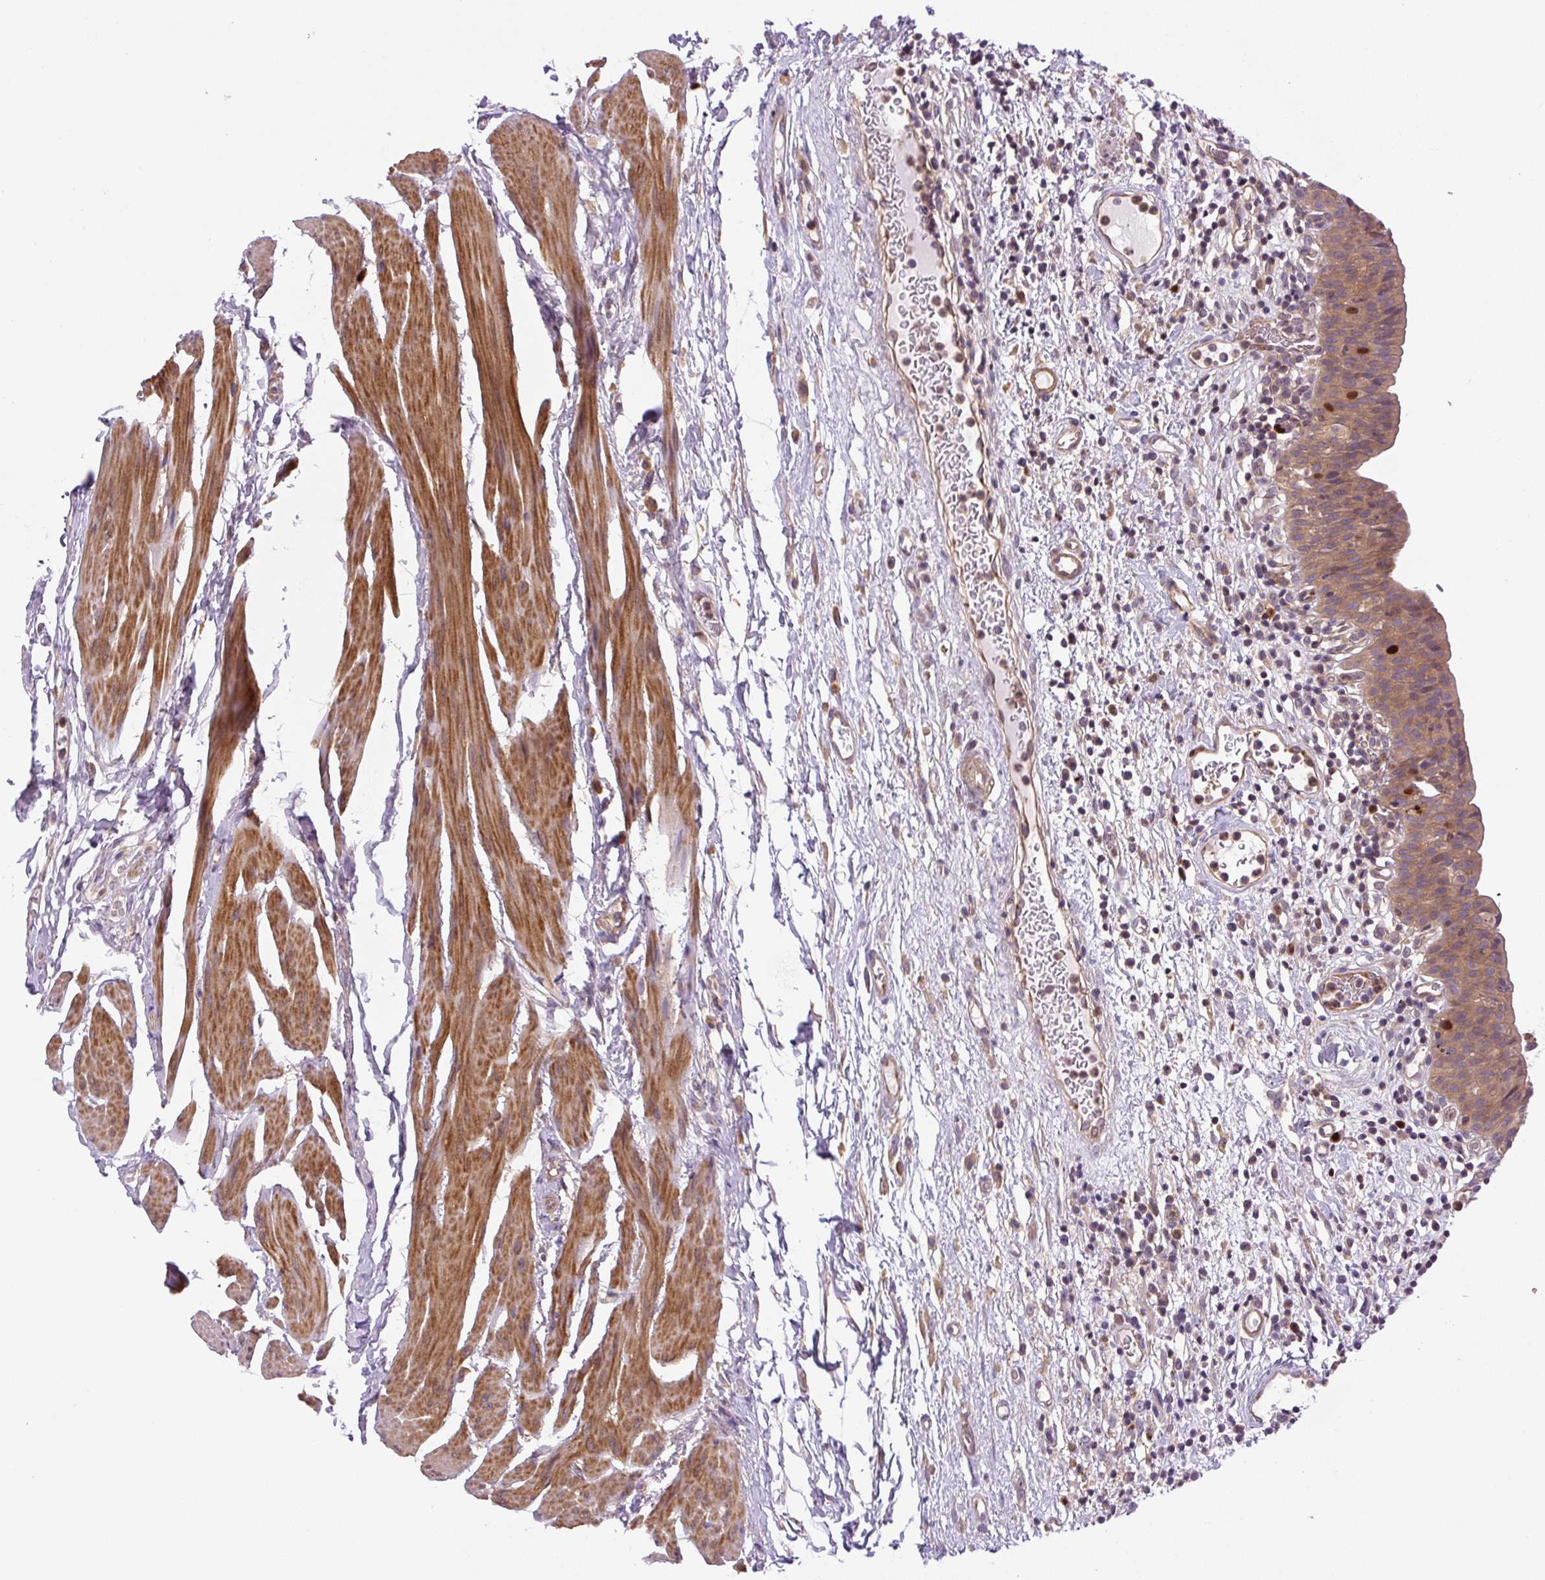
{"staining": {"intensity": "moderate", "quantity": "25%-75%", "location": "cytoplasmic/membranous,nuclear"}, "tissue": "urinary bladder", "cell_type": "Urothelial cells", "image_type": "normal", "snomed": [{"axis": "morphology", "description": "Normal tissue, NOS"}, {"axis": "morphology", "description": "Inflammation, NOS"}, {"axis": "topography", "description": "Urinary bladder"}], "caption": "Immunohistochemical staining of unremarkable urinary bladder demonstrates 25%-75% levels of moderate cytoplasmic/membranous,nuclear protein positivity in approximately 25%-75% of urothelial cells. The protein of interest is stained brown, and the nuclei are stained in blue (DAB IHC with brightfield microscopy, high magnification).", "gene": "KIFC1", "patient": {"sex": "male", "age": 57}}